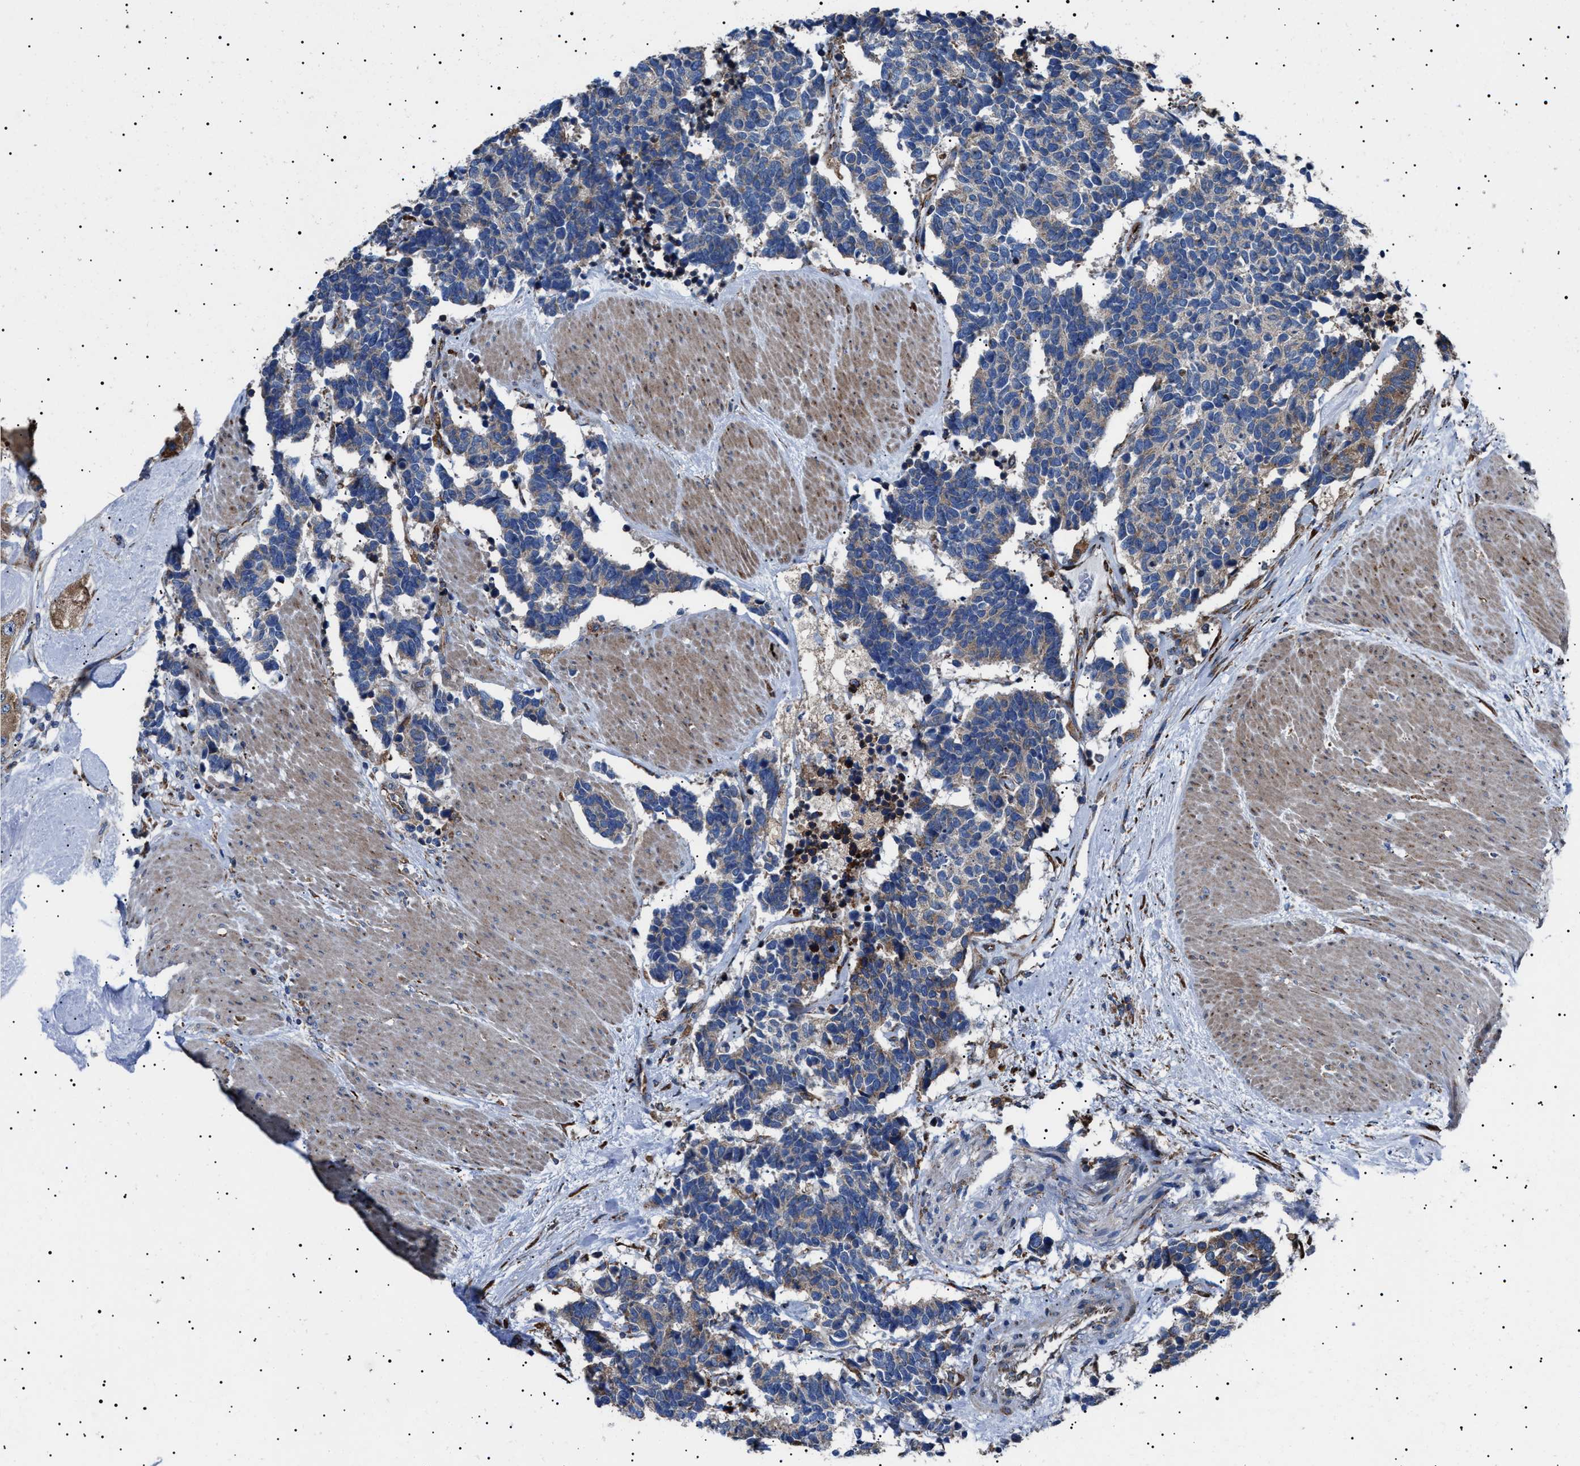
{"staining": {"intensity": "weak", "quantity": "25%-75%", "location": "cytoplasmic/membranous"}, "tissue": "carcinoid", "cell_type": "Tumor cells", "image_type": "cancer", "snomed": [{"axis": "morphology", "description": "Carcinoma, NOS"}, {"axis": "morphology", "description": "Carcinoid, malignant, NOS"}, {"axis": "topography", "description": "Urinary bladder"}], "caption": "Immunohistochemistry (IHC) of carcinoid reveals low levels of weak cytoplasmic/membranous positivity in about 25%-75% of tumor cells.", "gene": "TOP1MT", "patient": {"sex": "male", "age": 57}}